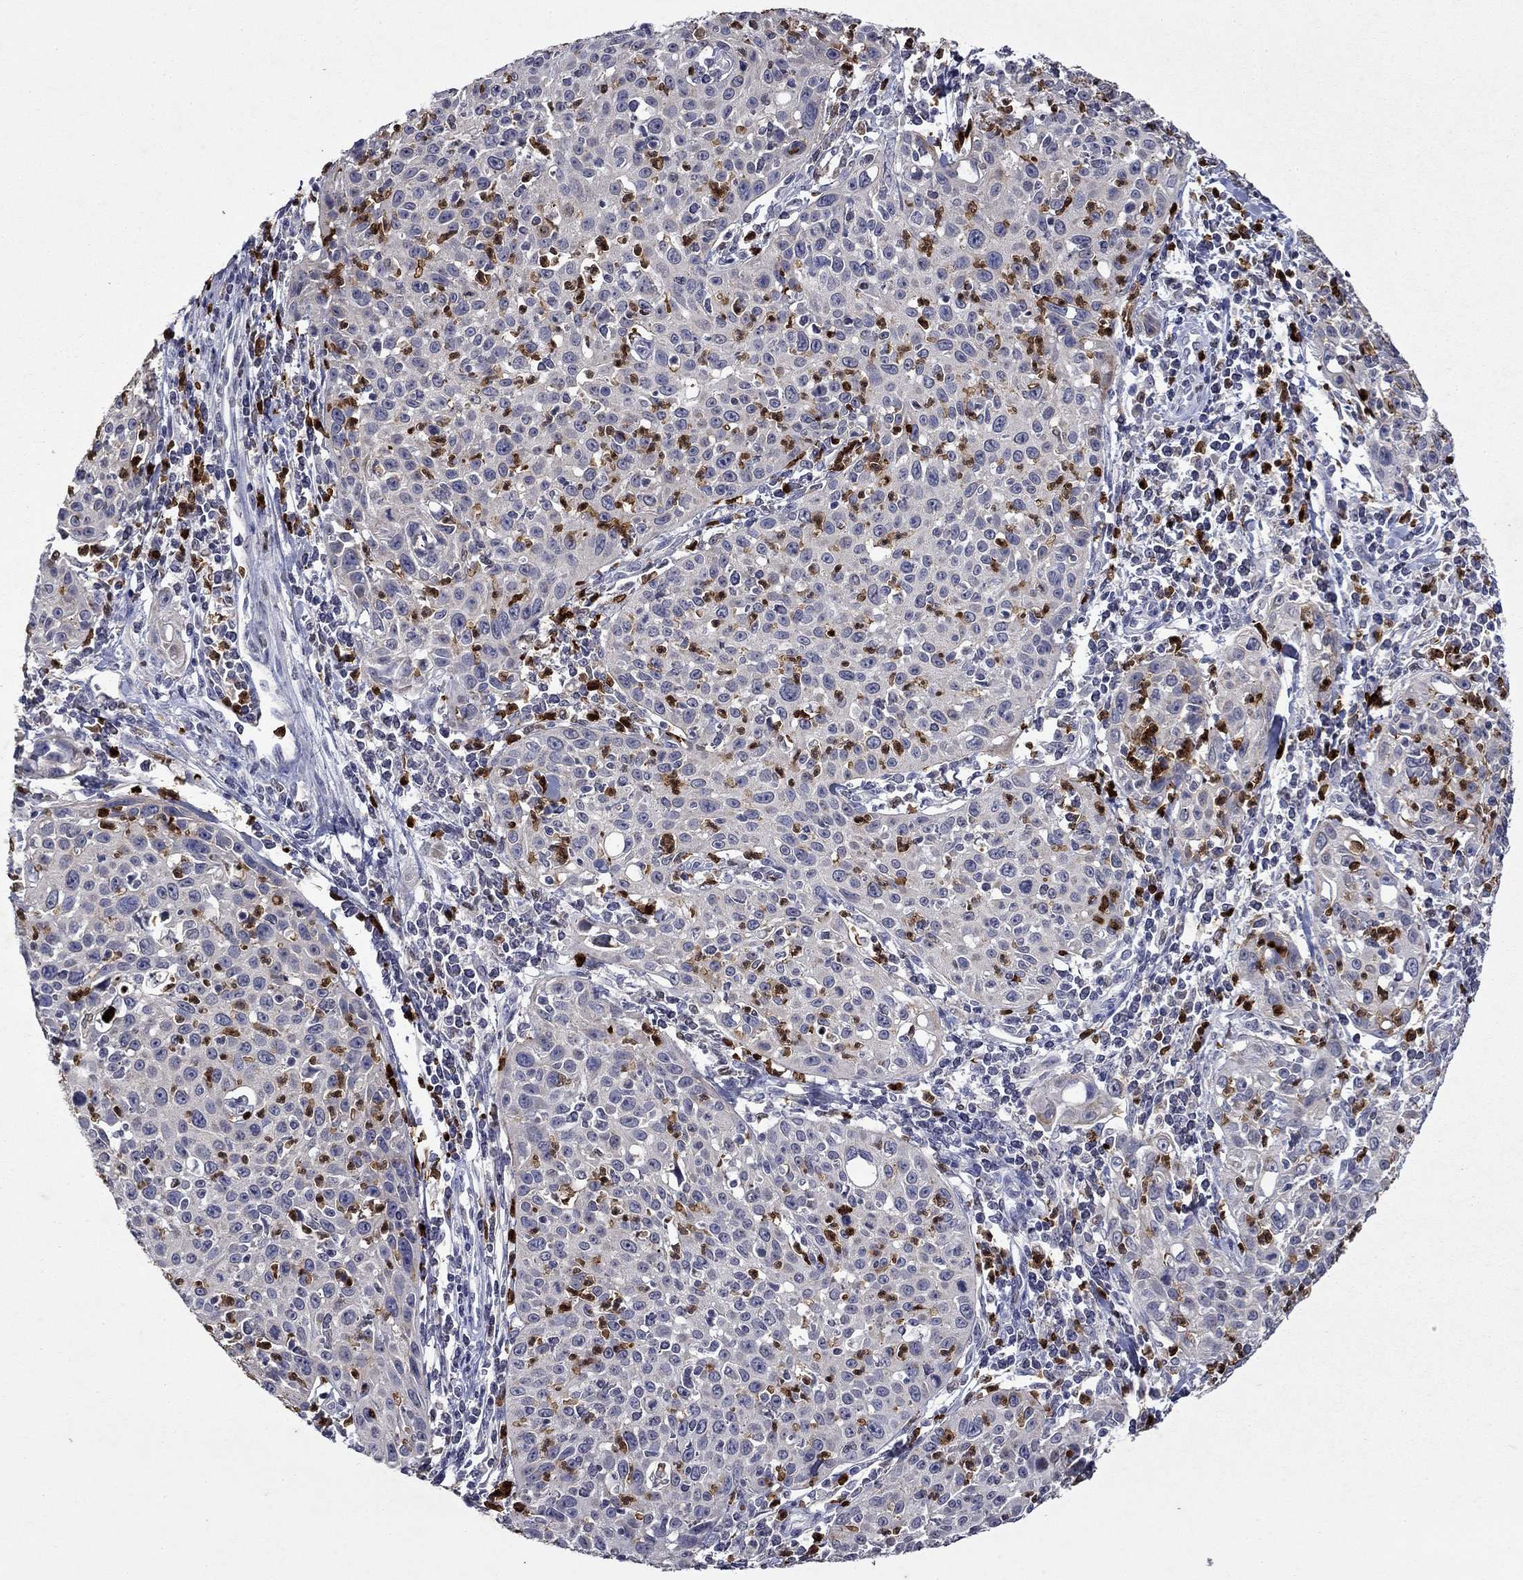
{"staining": {"intensity": "negative", "quantity": "none", "location": "none"}, "tissue": "cervical cancer", "cell_type": "Tumor cells", "image_type": "cancer", "snomed": [{"axis": "morphology", "description": "Squamous cell carcinoma, NOS"}, {"axis": "topography", "description": "Cervix"}], "caption": "This is an IHC image of human cervical cancer. There is no staining in tumor cells.", "gene": "IRF5", "patient": {"sex": "female", "age": 26}}